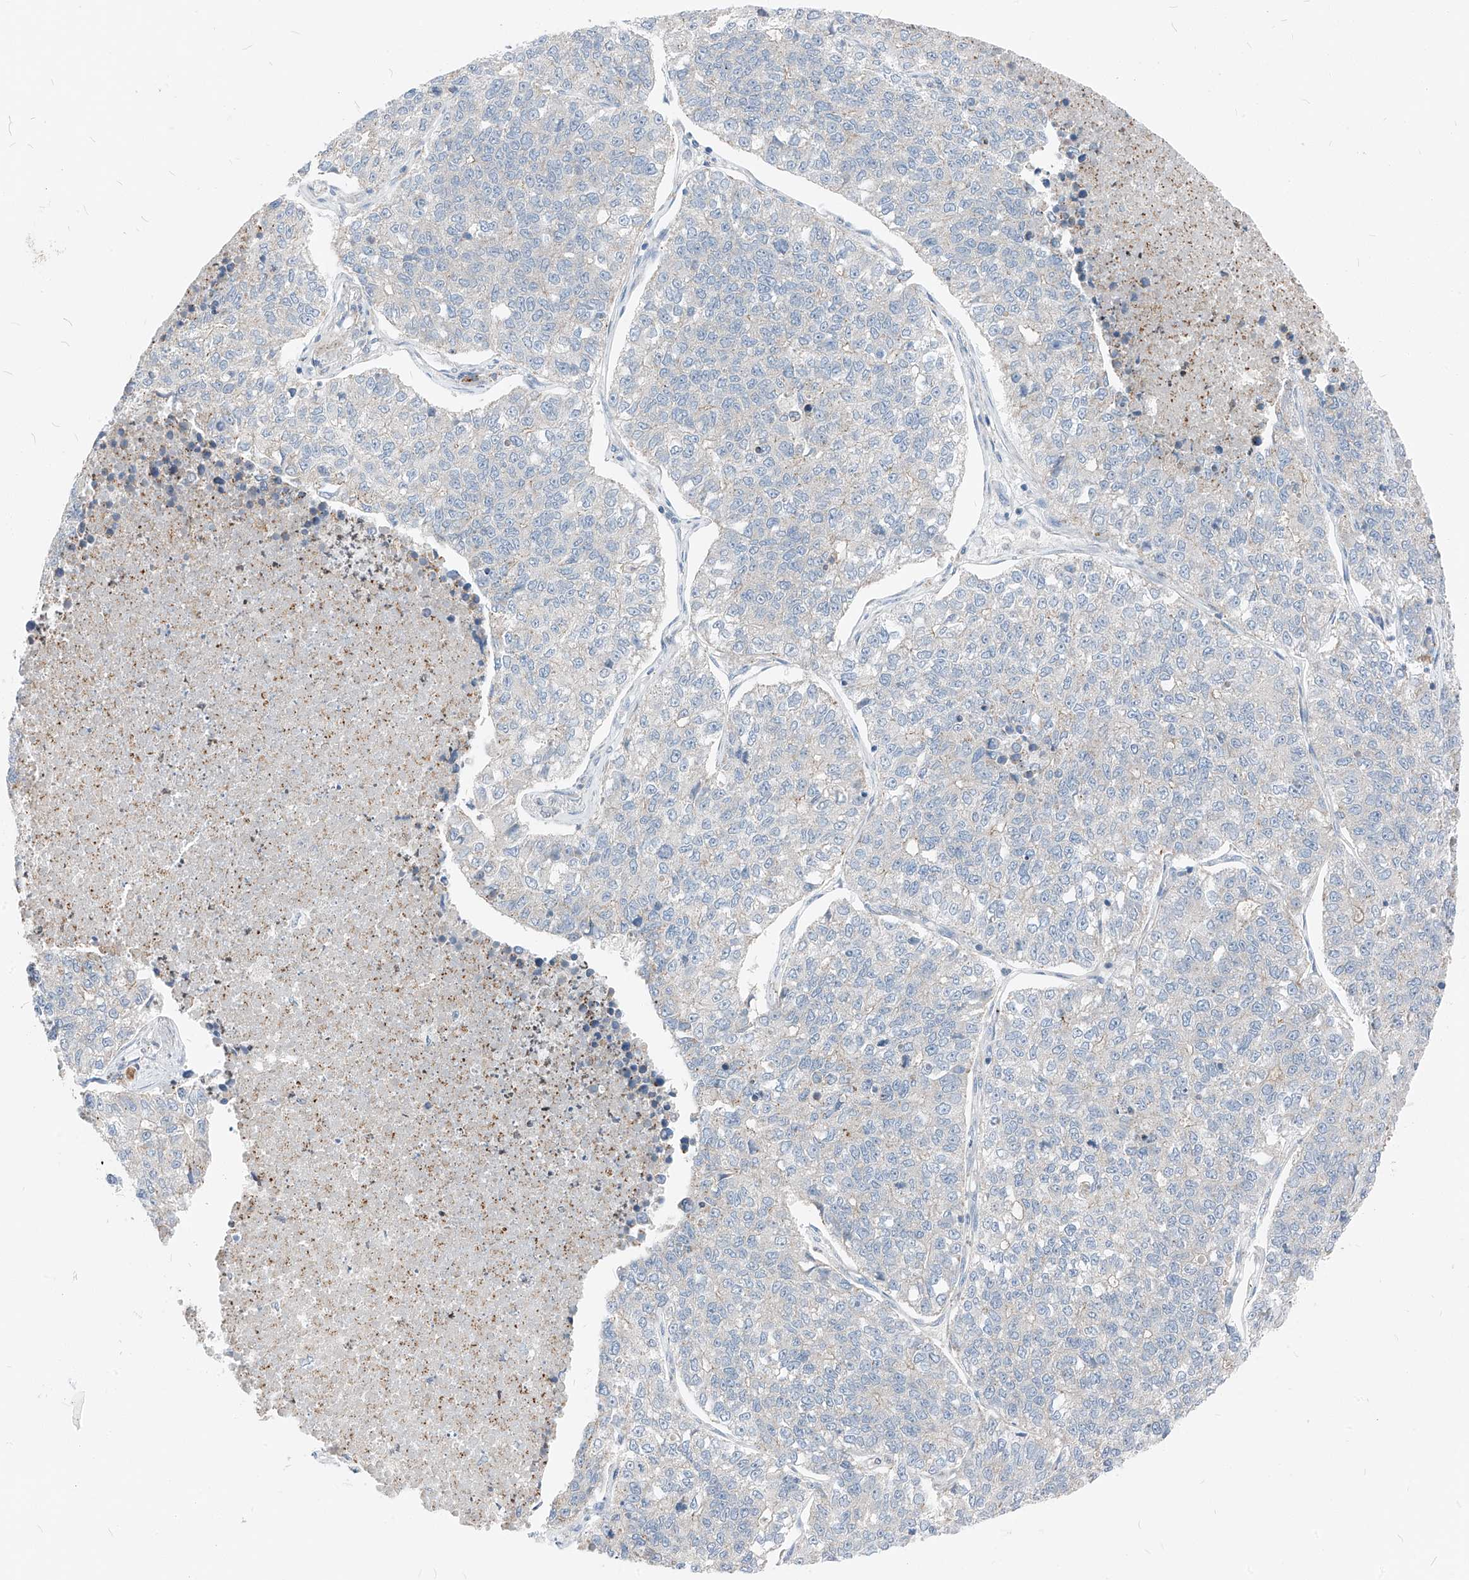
{"staining": {"intensity": "negative", "quantity": "none", "location": "none"}, "tissue": "lung cancer", "cell_type": "Tumor cells", "image_type": "cancer", "snomed": [{"axis": "morphology", "description": "Adenocarcinoma, NOS"}, {"axis": "topography", "description": "Lung"}], "caption": "Image shows no significant protein staining in tumor cells of lung cancer (adenocarcinoma).", "gene": "CHMP2B", "patient": {"sex": "male", "age": 49}}